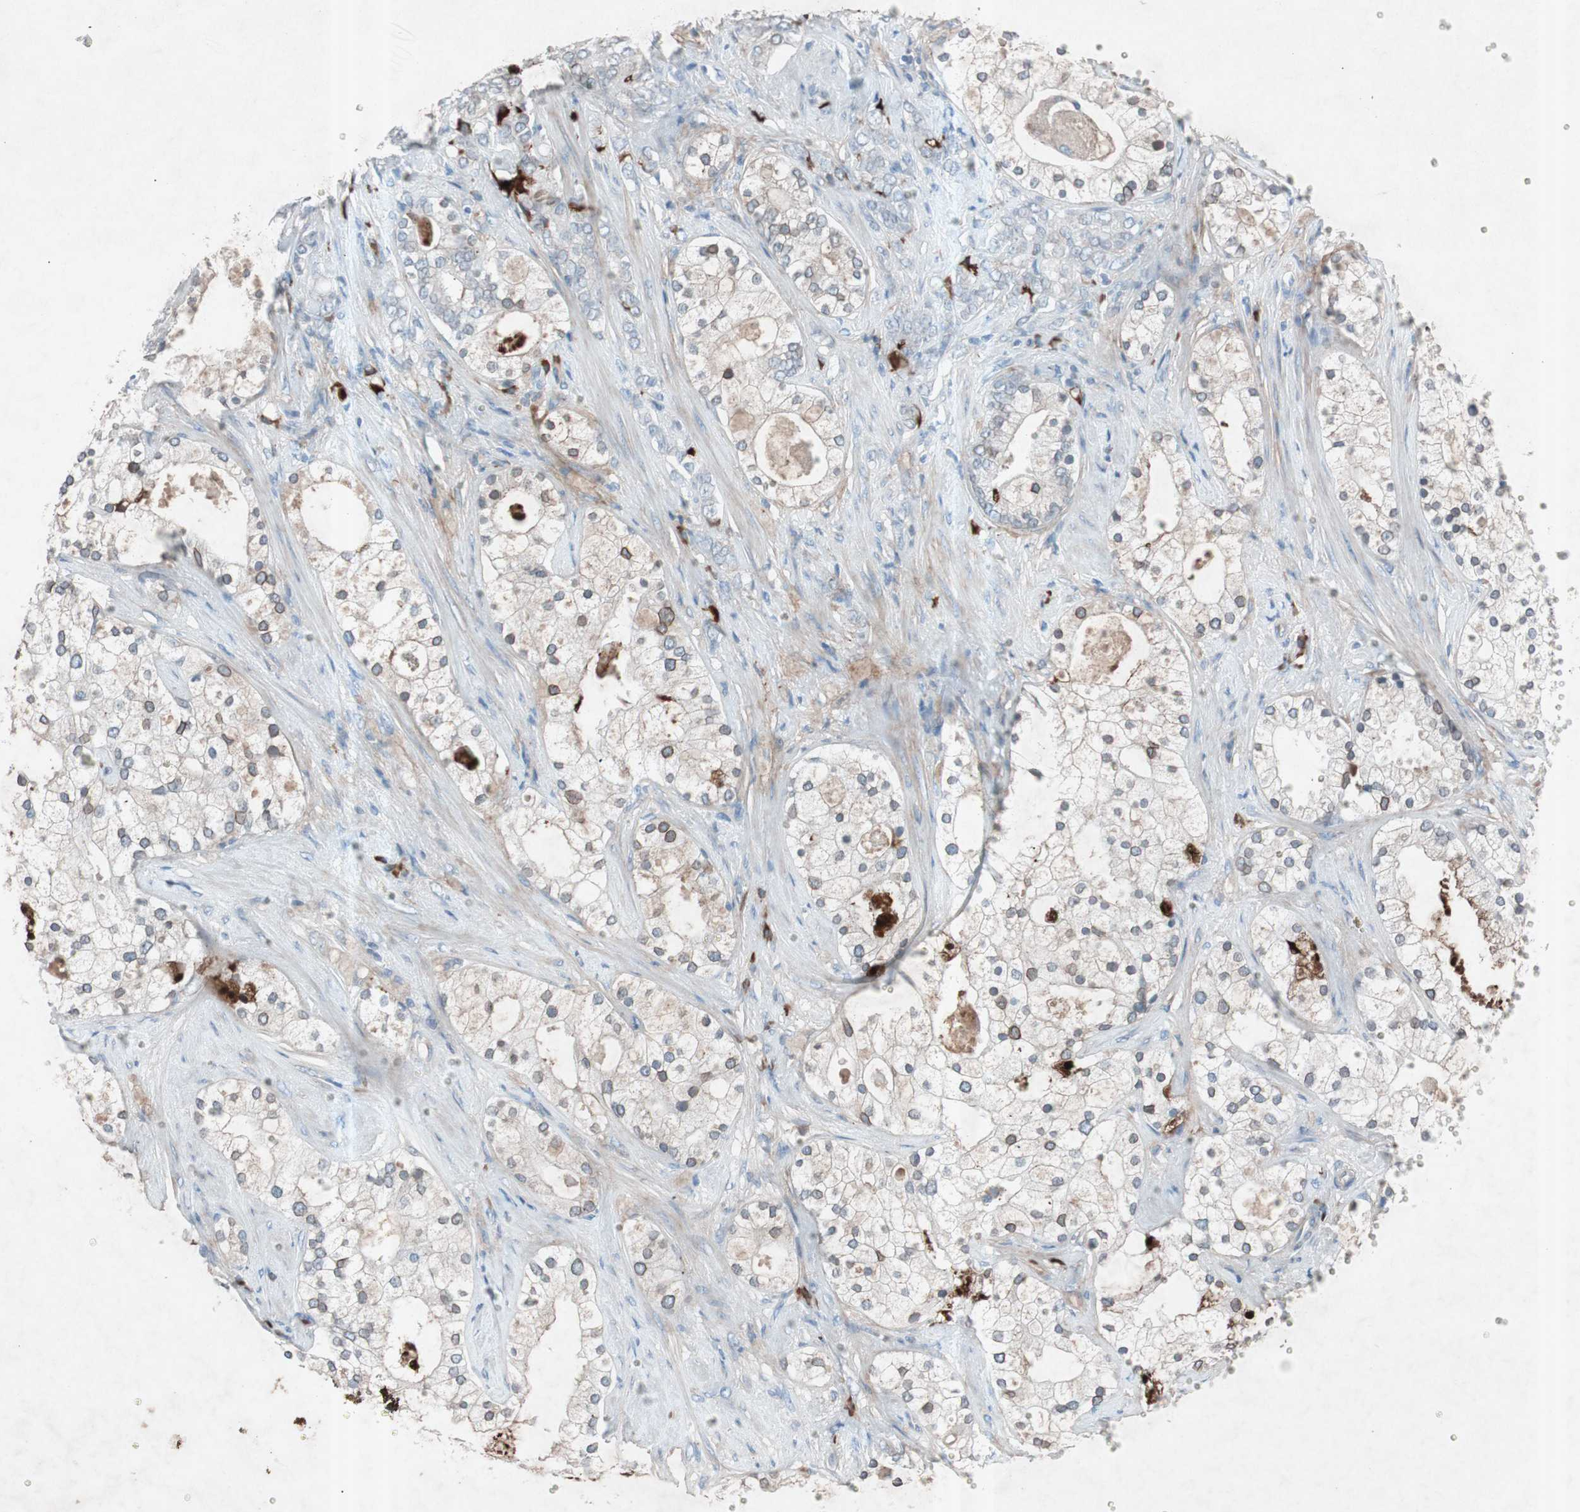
{"staining": {"intensity": "weak", "quantity": "25%-75%", "location": "cytoplasmic/membranous"}, "tissue": "prostate cancer", "cell_type": "Tumor cells", "image_type": "cancer", "snomed": [{"axis": "morphology", "description": "Adenocarcinoma, Low grade"}, {"axis": "topography", "description": "Prostate"}], "caption": "Immunohistochemical staining of prostate cancer (adenocarcinoma (low-grade)) demonstrates low levels of weak cytoplasmic/membranous protein positivity in about 25%-75% of tumor cells.", "gene": "GRB7", "patient": {"sex": "male", "age": 58}}